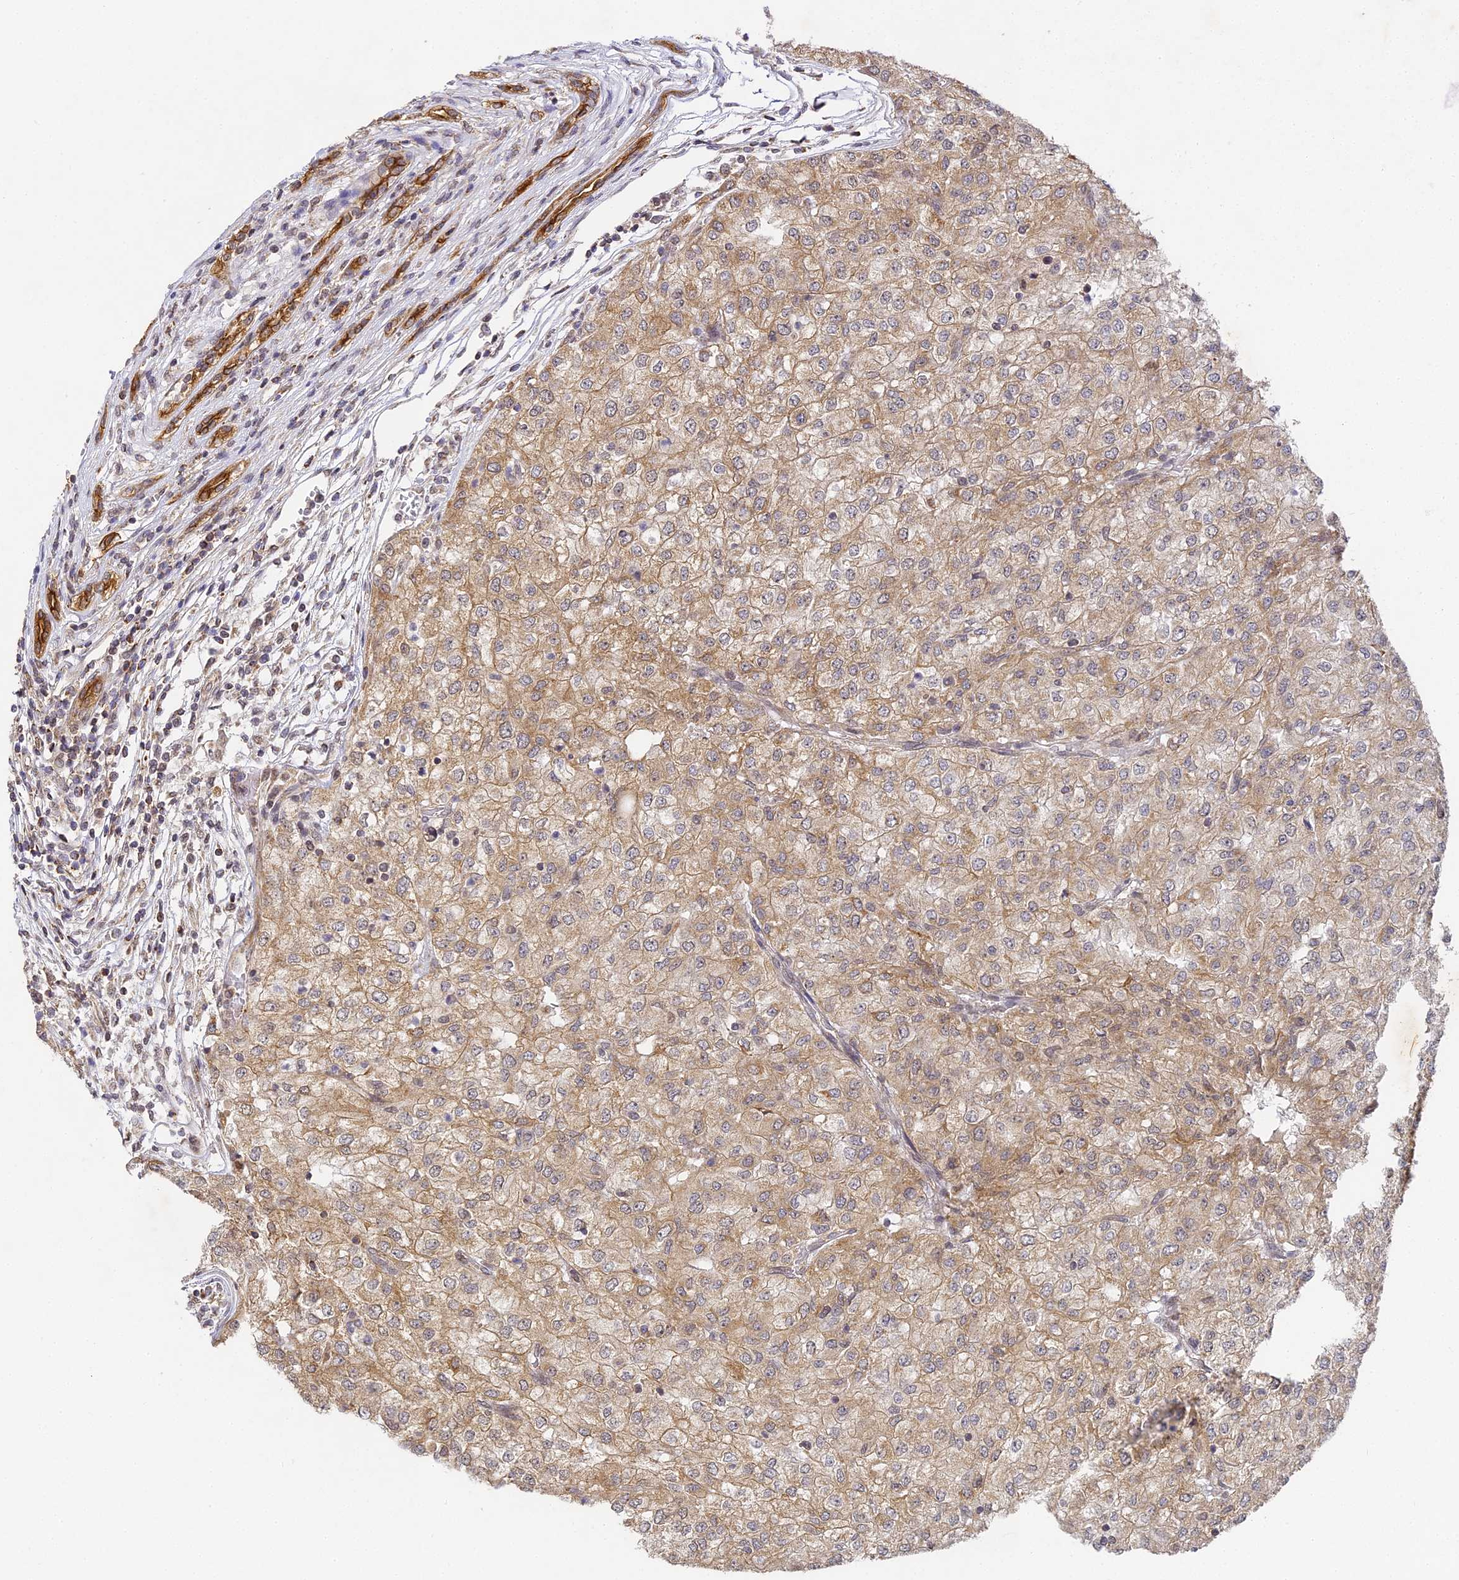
{"staining": {"intensity": "weak", "quantity": "25%-75%", "location": "cytoplasmic/membranous"}, "tissue": "renal cancer", "cell_type": "Tumor cells", "image_type": "cancer", "snomed": [{"axis": "morphology", "description": "Adenocarcinoma, NOS"}, {"axis": "topography", "description": "Kidney"}], "caption": "Immunohistochemical staining of human adenocarcinoma (renal) demonstrates low levels of weak cytoplasmic/membranous protein staining in approximately 25%-75% of tumor cells. The staining is performed using DAB (3,3'-diaminobenzidine) brown chromogen to label protein expression. The nuclei are counter-stained blue using hematoxylin.", "gene": "DNAAF10", "patient": {"sex": "female", "age": 54}}